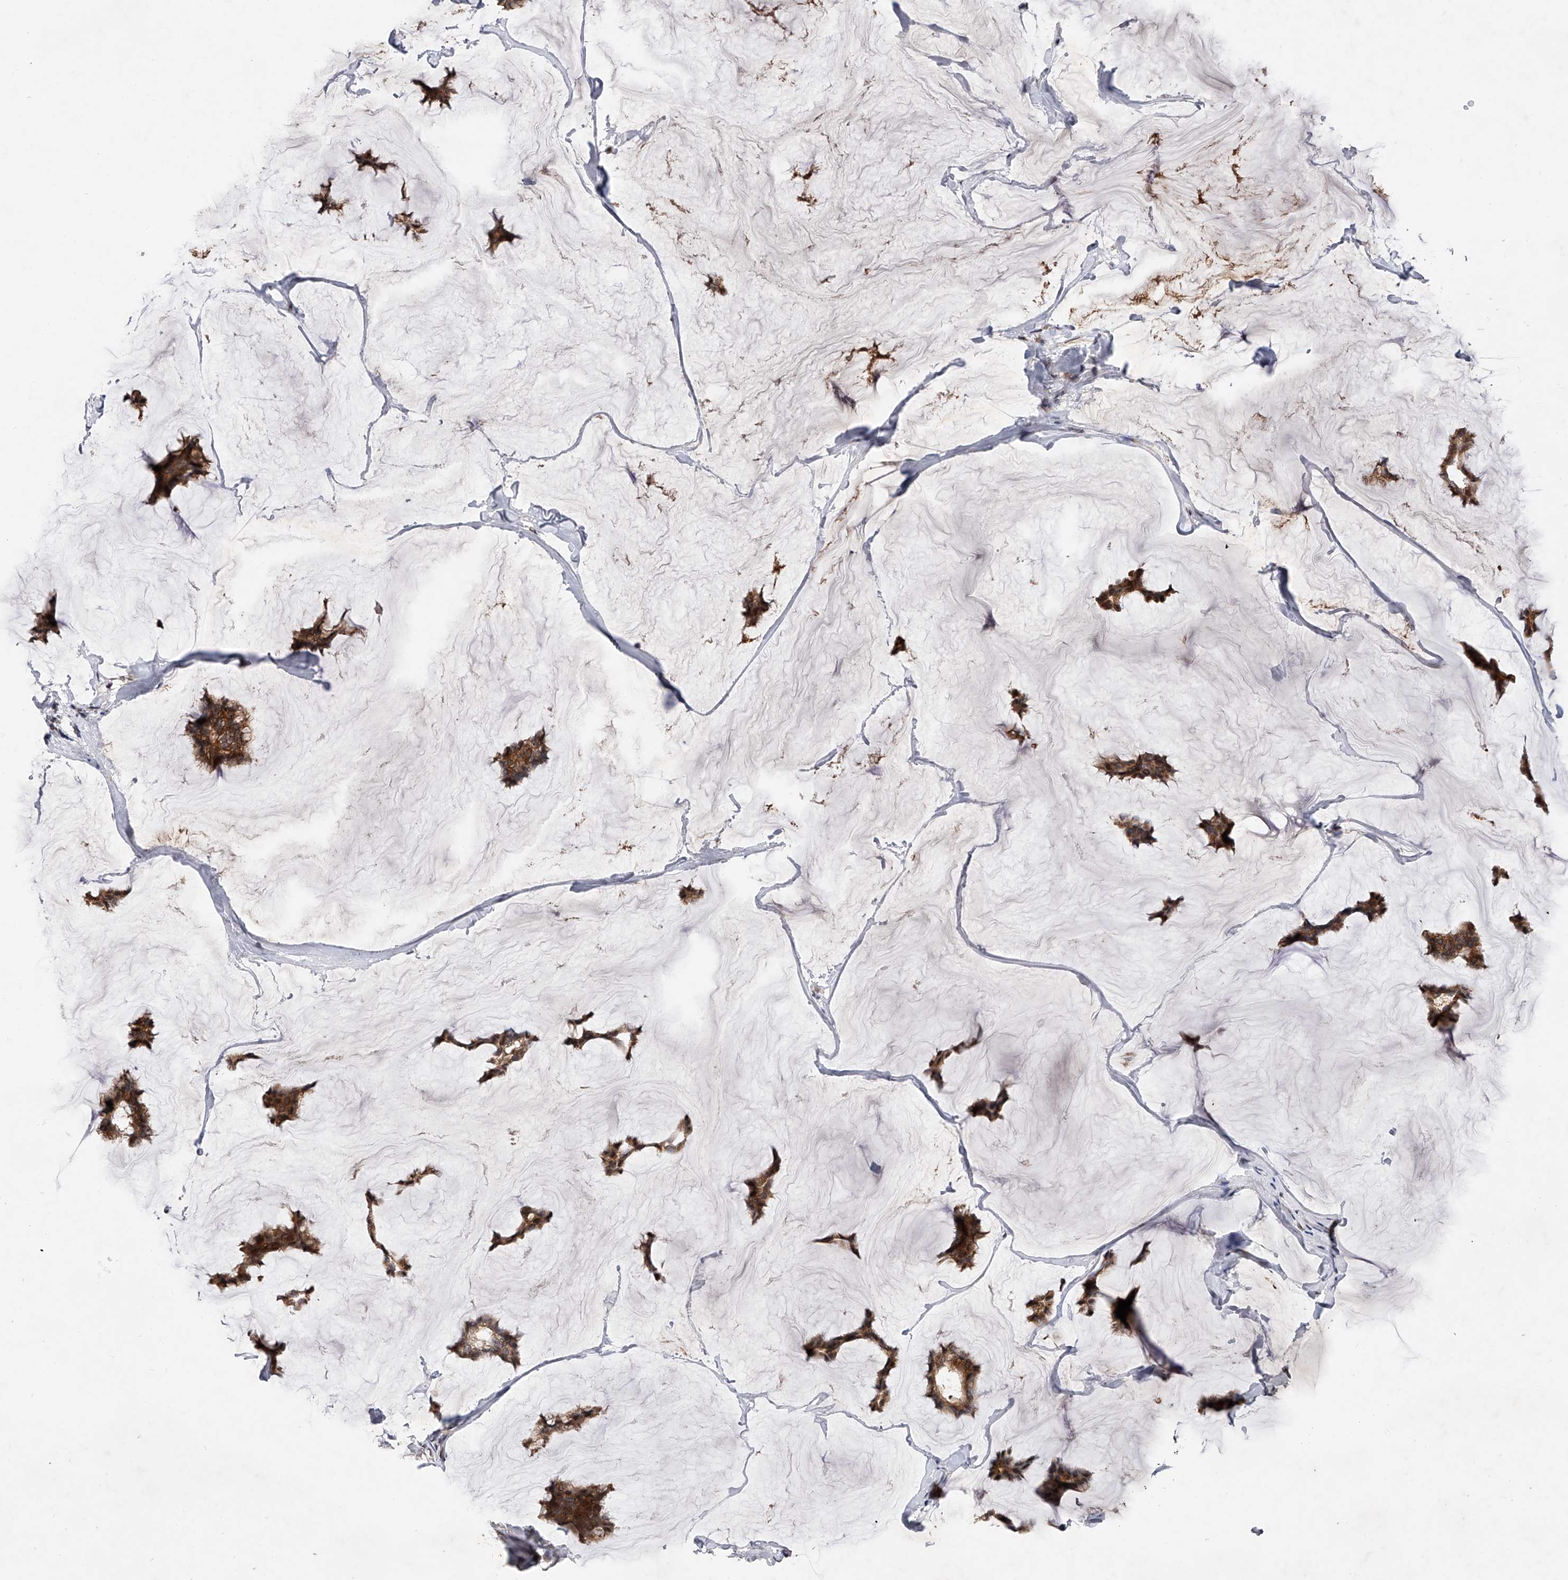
{"staining": {"intensity": "moderate", "quantity": ">75%", "location": "cytoplasmic/membranous"}, "tissue": "breast cancer", "cell_type": "Tumor cells", "image_type": "cancer", "snomed": [{"axis": "morphology", "description": "Duct carcinoma"}, {"axis": "topography", "description": "Breast"}], "caption": "An IHC micrograph of tumor tissue is shown. Protein staining in brown shows moderate cytoplasmic/membranous positivity in infiltrating ductal carcinoma (breast) within tumor cells. The staining was performed using DAB, with brown indicating positive protein expression. Nuclei are stained blue with hematoxylin.", "gene": "RWDD2A", "patient": {"sex": "female", "age": 93}}